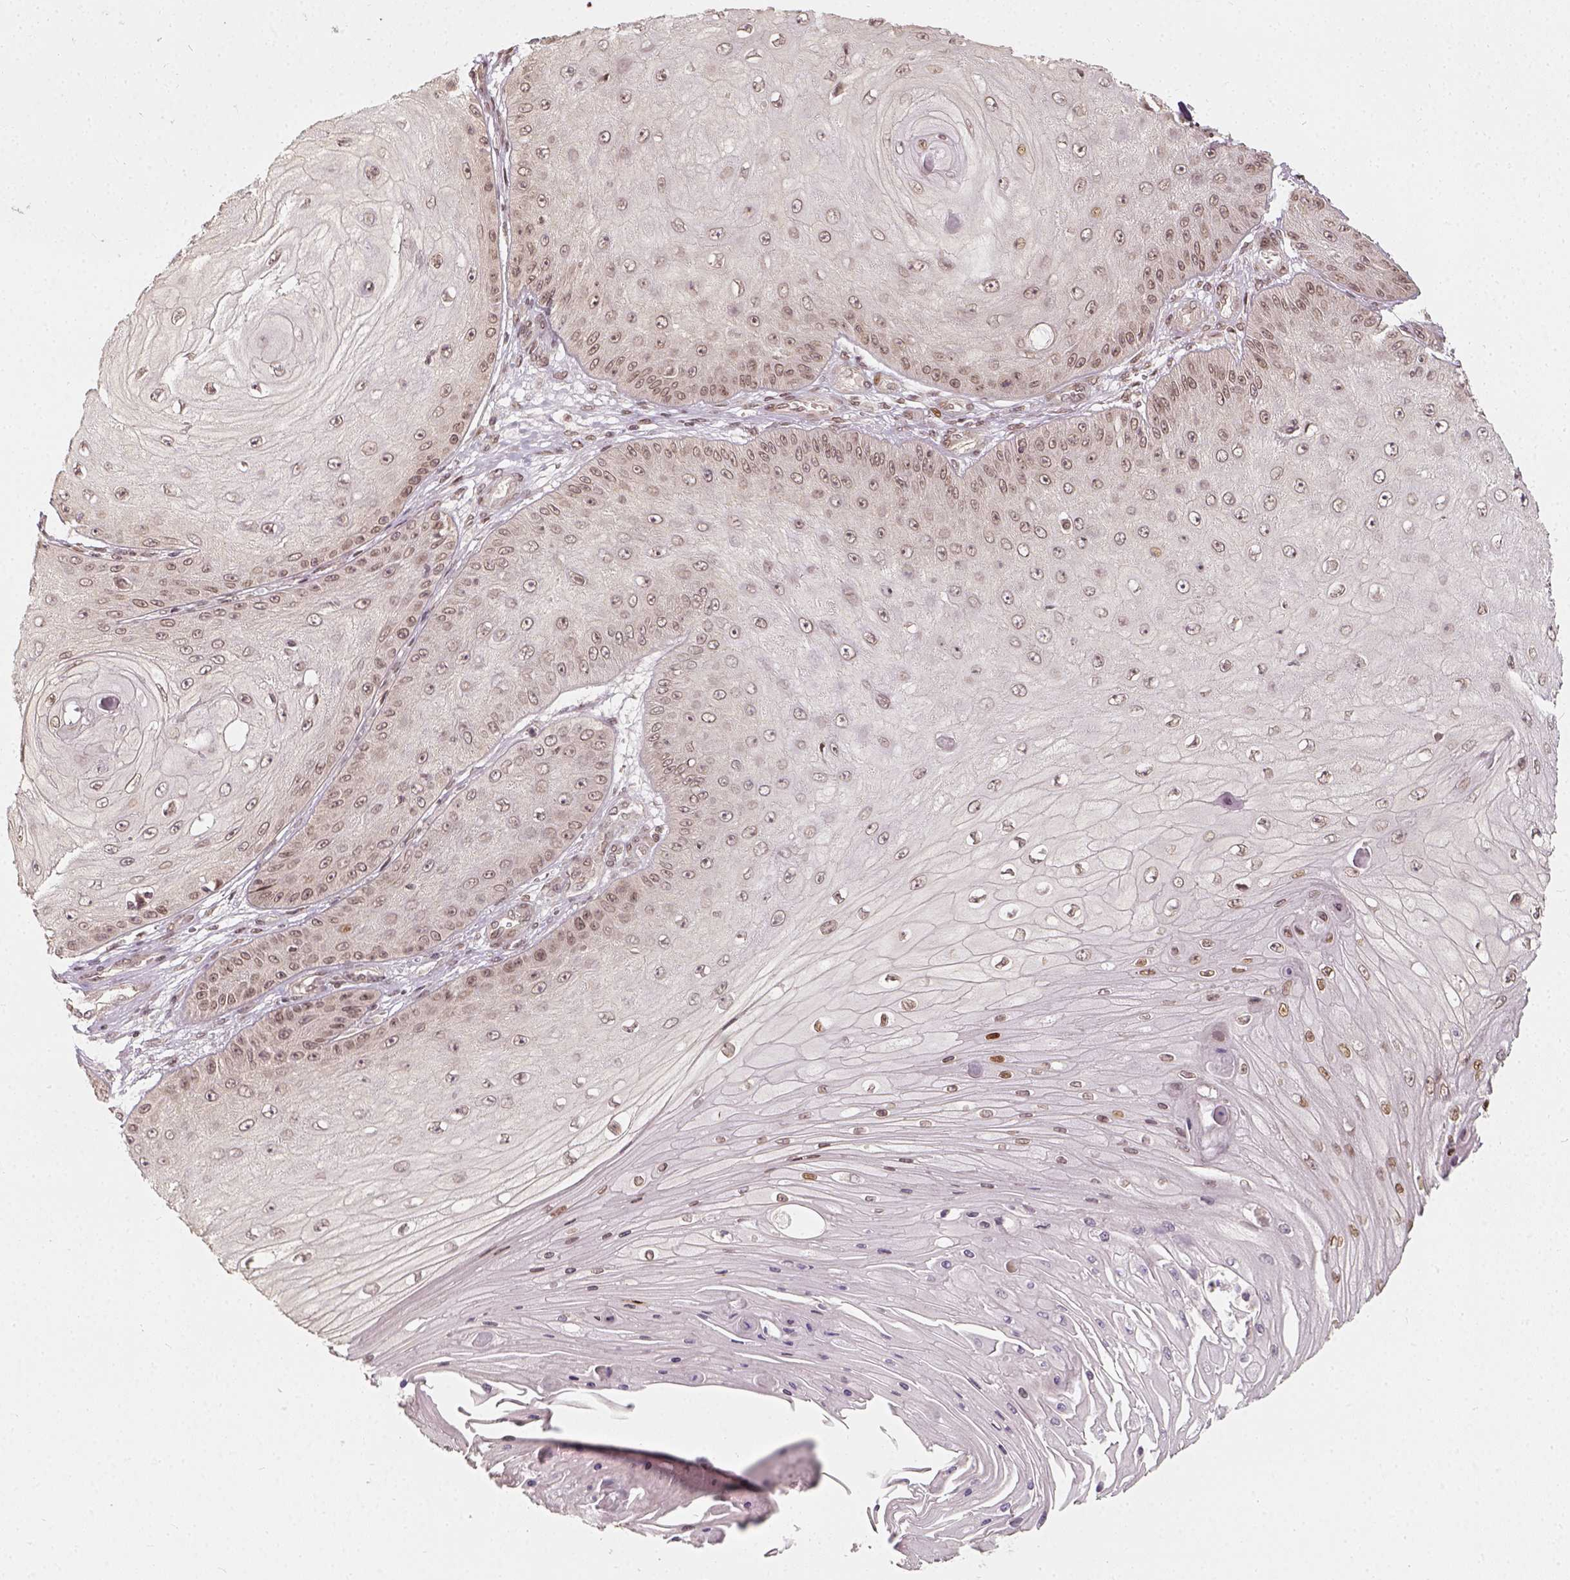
{"staining": {"intensity": "weak", "quantity": "<25%", "location": "nuclear"}, "tissue": "skin cancer", "cell_type": "Tumor cells", "image_type": "cancer", "snomed": [{"axis": "morphology", "description": "Squamous cell carcinoma, NOS"}, {"axis": "topography", "description": "Skin"}], "caption": "This is an IHC photomicrograph of human skin cancer (squamous cell carcinoma). There is no expression in tumor cells.", "gene": "ZMAT3", "patient": {"sex": "male", "age": 70}}